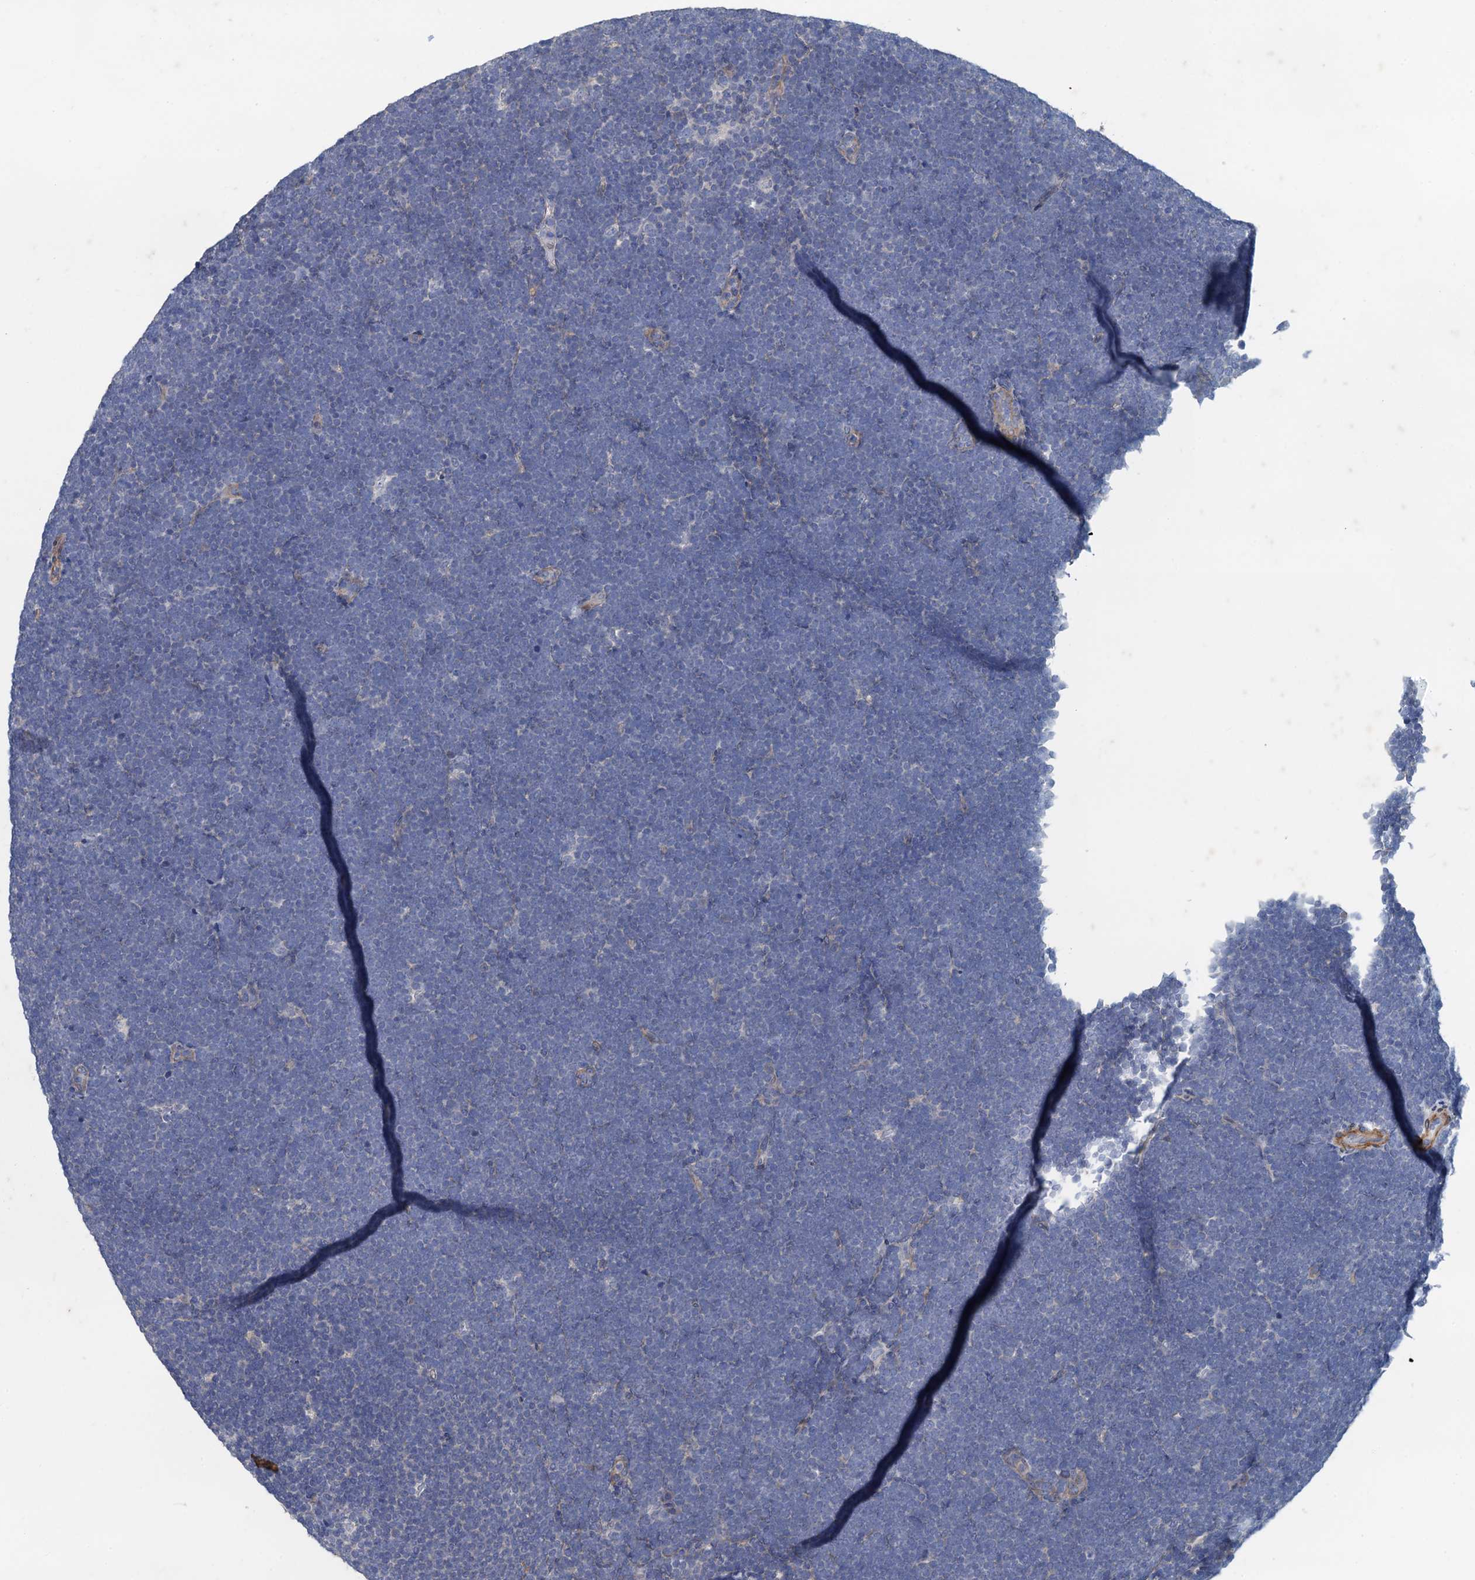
{"staining": {"intensity": "negative", "quantity": "none", "location": "none"}, "tissue": "lymphoma", "cell_type": "Tumor cells", "image_type": "cancer", "snomed": [{"axis": "morphology", "description": "Malignant lymphoma, non-Hodgkin's type, High grade"}, {"axis": "topography", "description": "Lymph node"}], "caption": "Tumor cells are negative for brown protein staining in malignant lymphoma, non-Hodgkin's type (high-grade). (Brightfield microscopy of DAB (3,3'-diaminobenzidine) IHC at high magnification).", "gene": "SMCO3", "patient": {"sex": "male", "age": 13}}